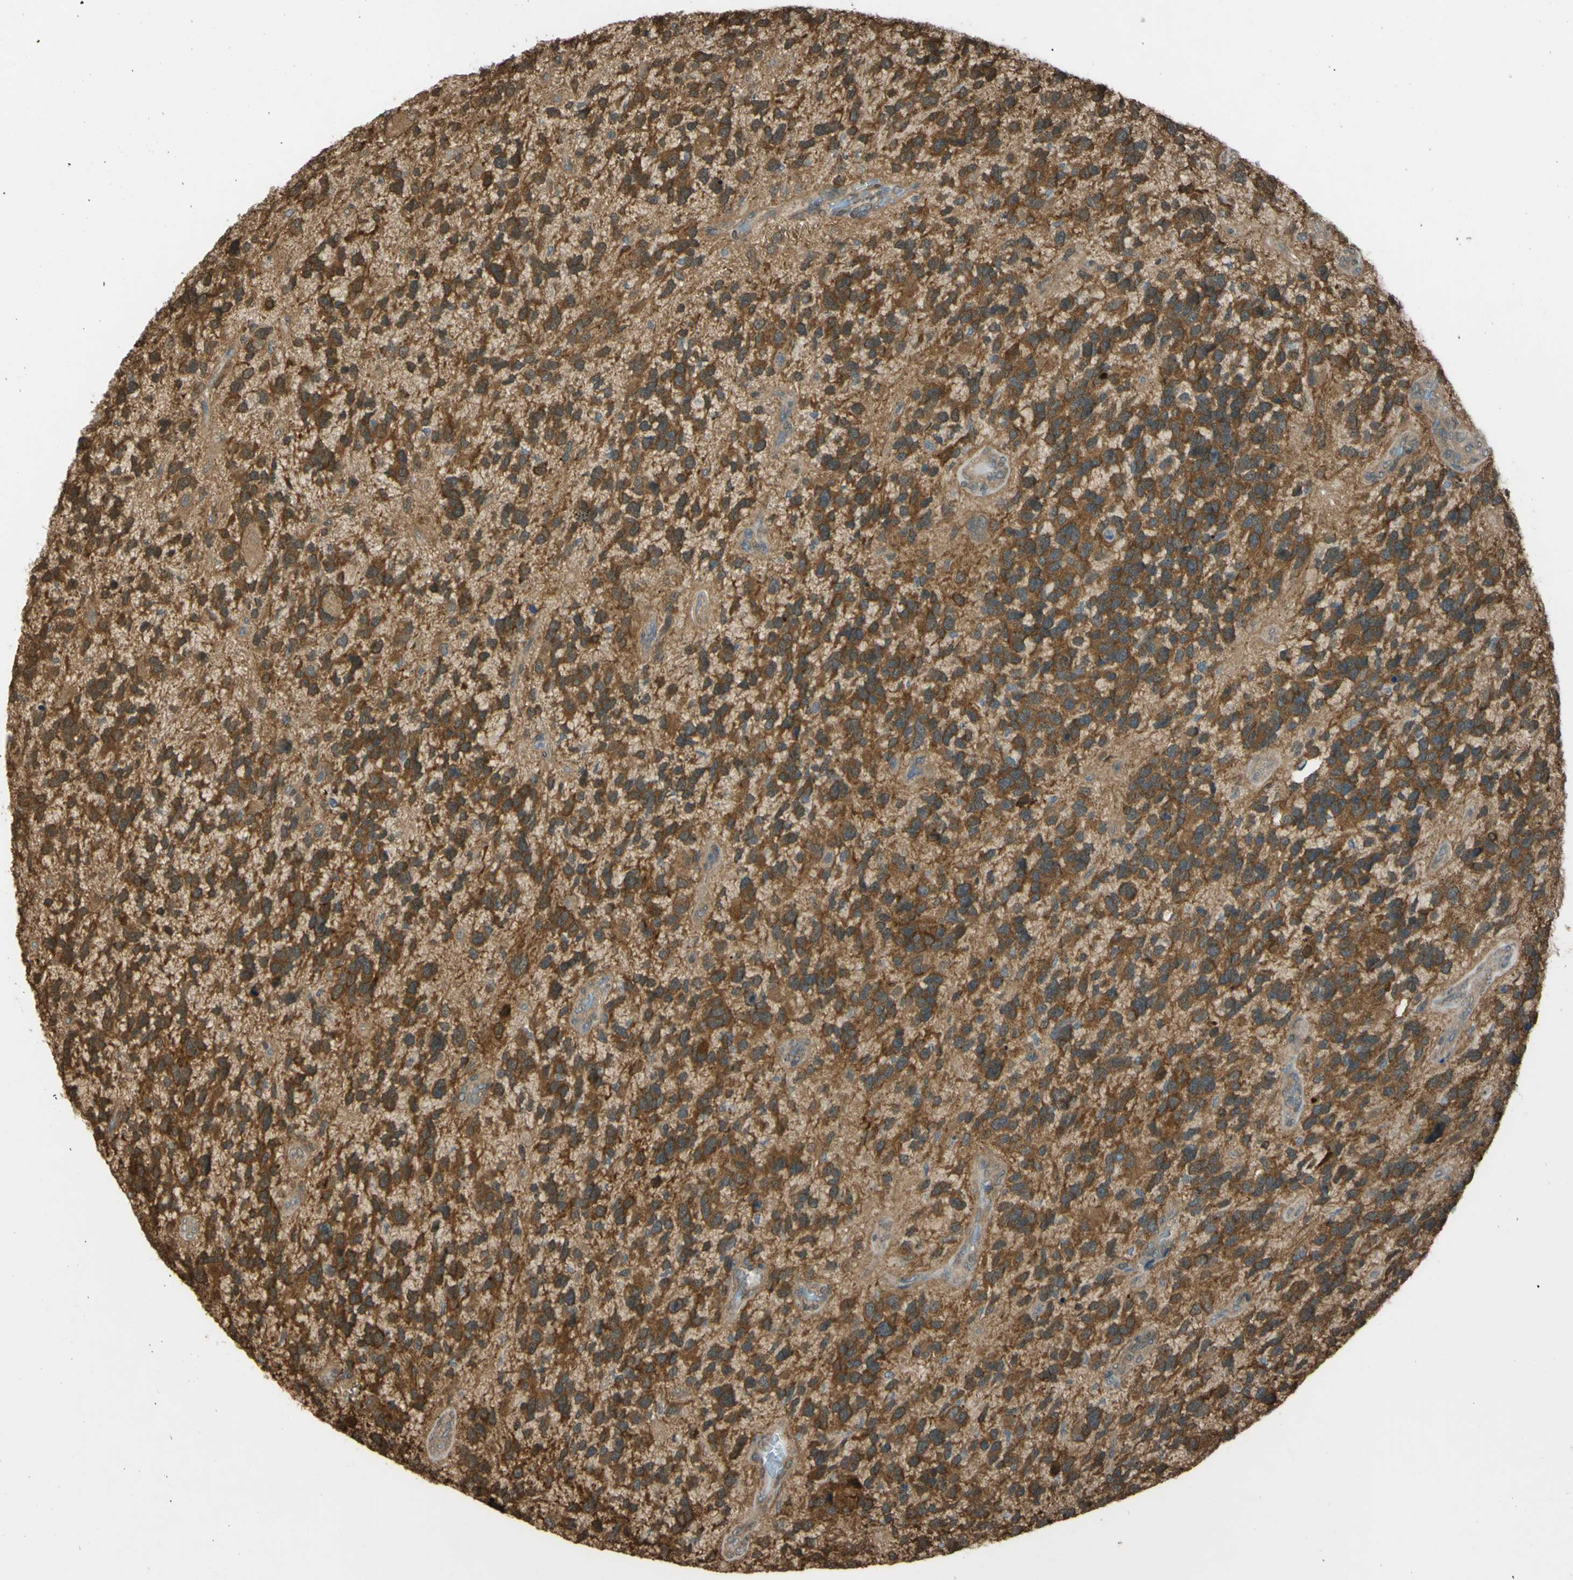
{"staining": {"intensity": "moderate", "quantity": "25%-75%", "location": "cytoplasmic/membranous"}, "tissue": "glioma", "cell_type": "Tumor cells", "image_type": "cancer", "snomed": [{"axis": "morphology", "description": "Glioma, malignant, High grade"}, {"axis": "topography", "description": "Brain"}], "caption": "Protein expression analysis of malignant glioma (high-grade) demonstrates moderate cytoplasmic/membranous expression in about 25%-75% of tumor cells.", "gene": "YWHAQ", "patient": {"sex": "female", "age": 58}}